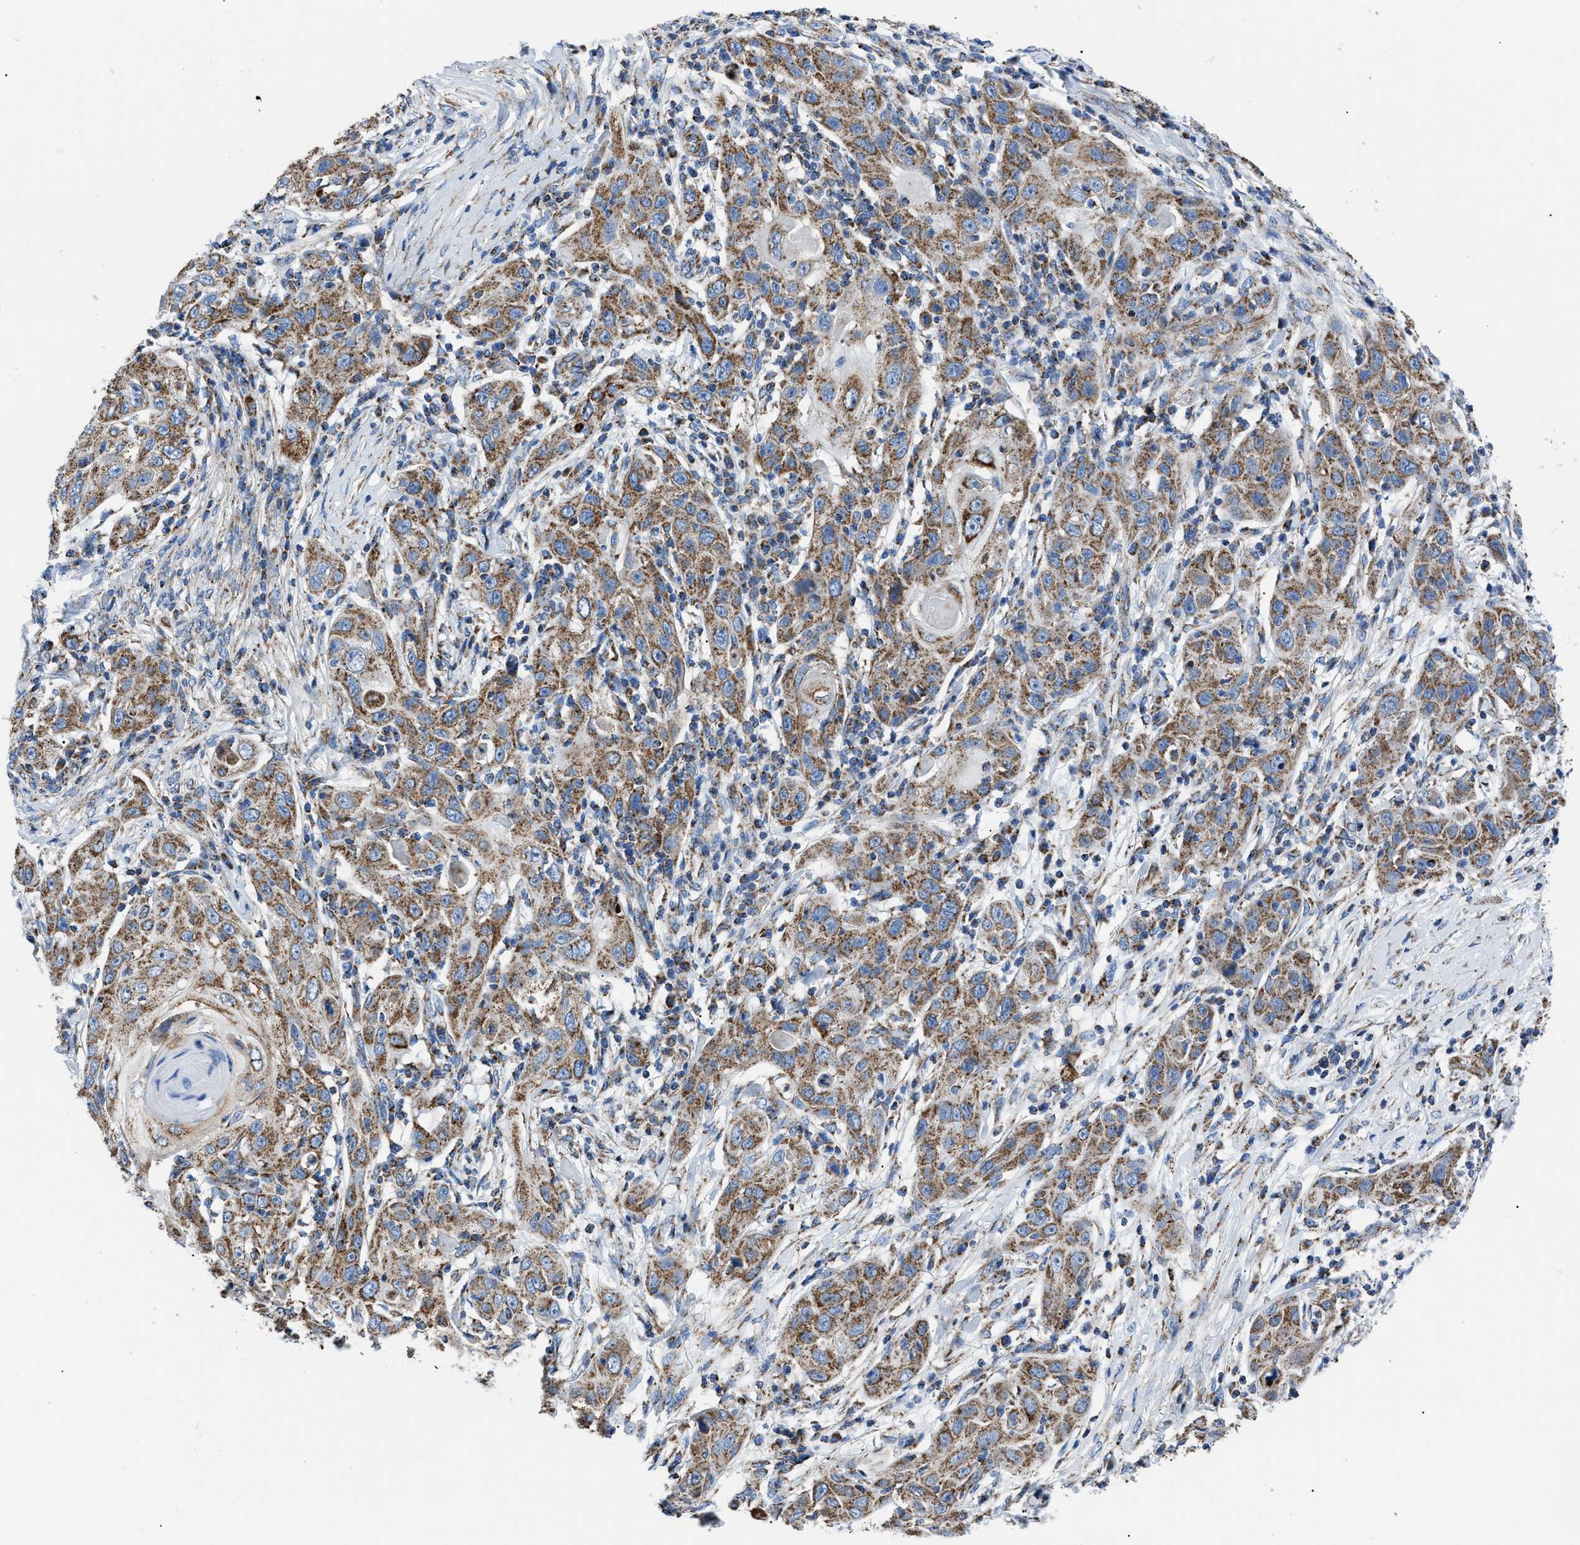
{"staining": {"intensity": "moderate", "quantity": ">75%", "location": "cytoplasmic/membranous"}, "tissue": "skin cancer", "cell_type": "Tumor cells", "image_type": "cancer", "snomed": [{"axis": "morphology", "description": "Squamous cell carcinoma, NOS"}, {"axis": "topography", "description": "Skin"}], "caption": "Moderate cytoplasmic/membranous staining is seen in approximately >75% of tumor cells in skin cancer.", "gene": "PHB2", "patient": {"sex": "female", "age": 88}}